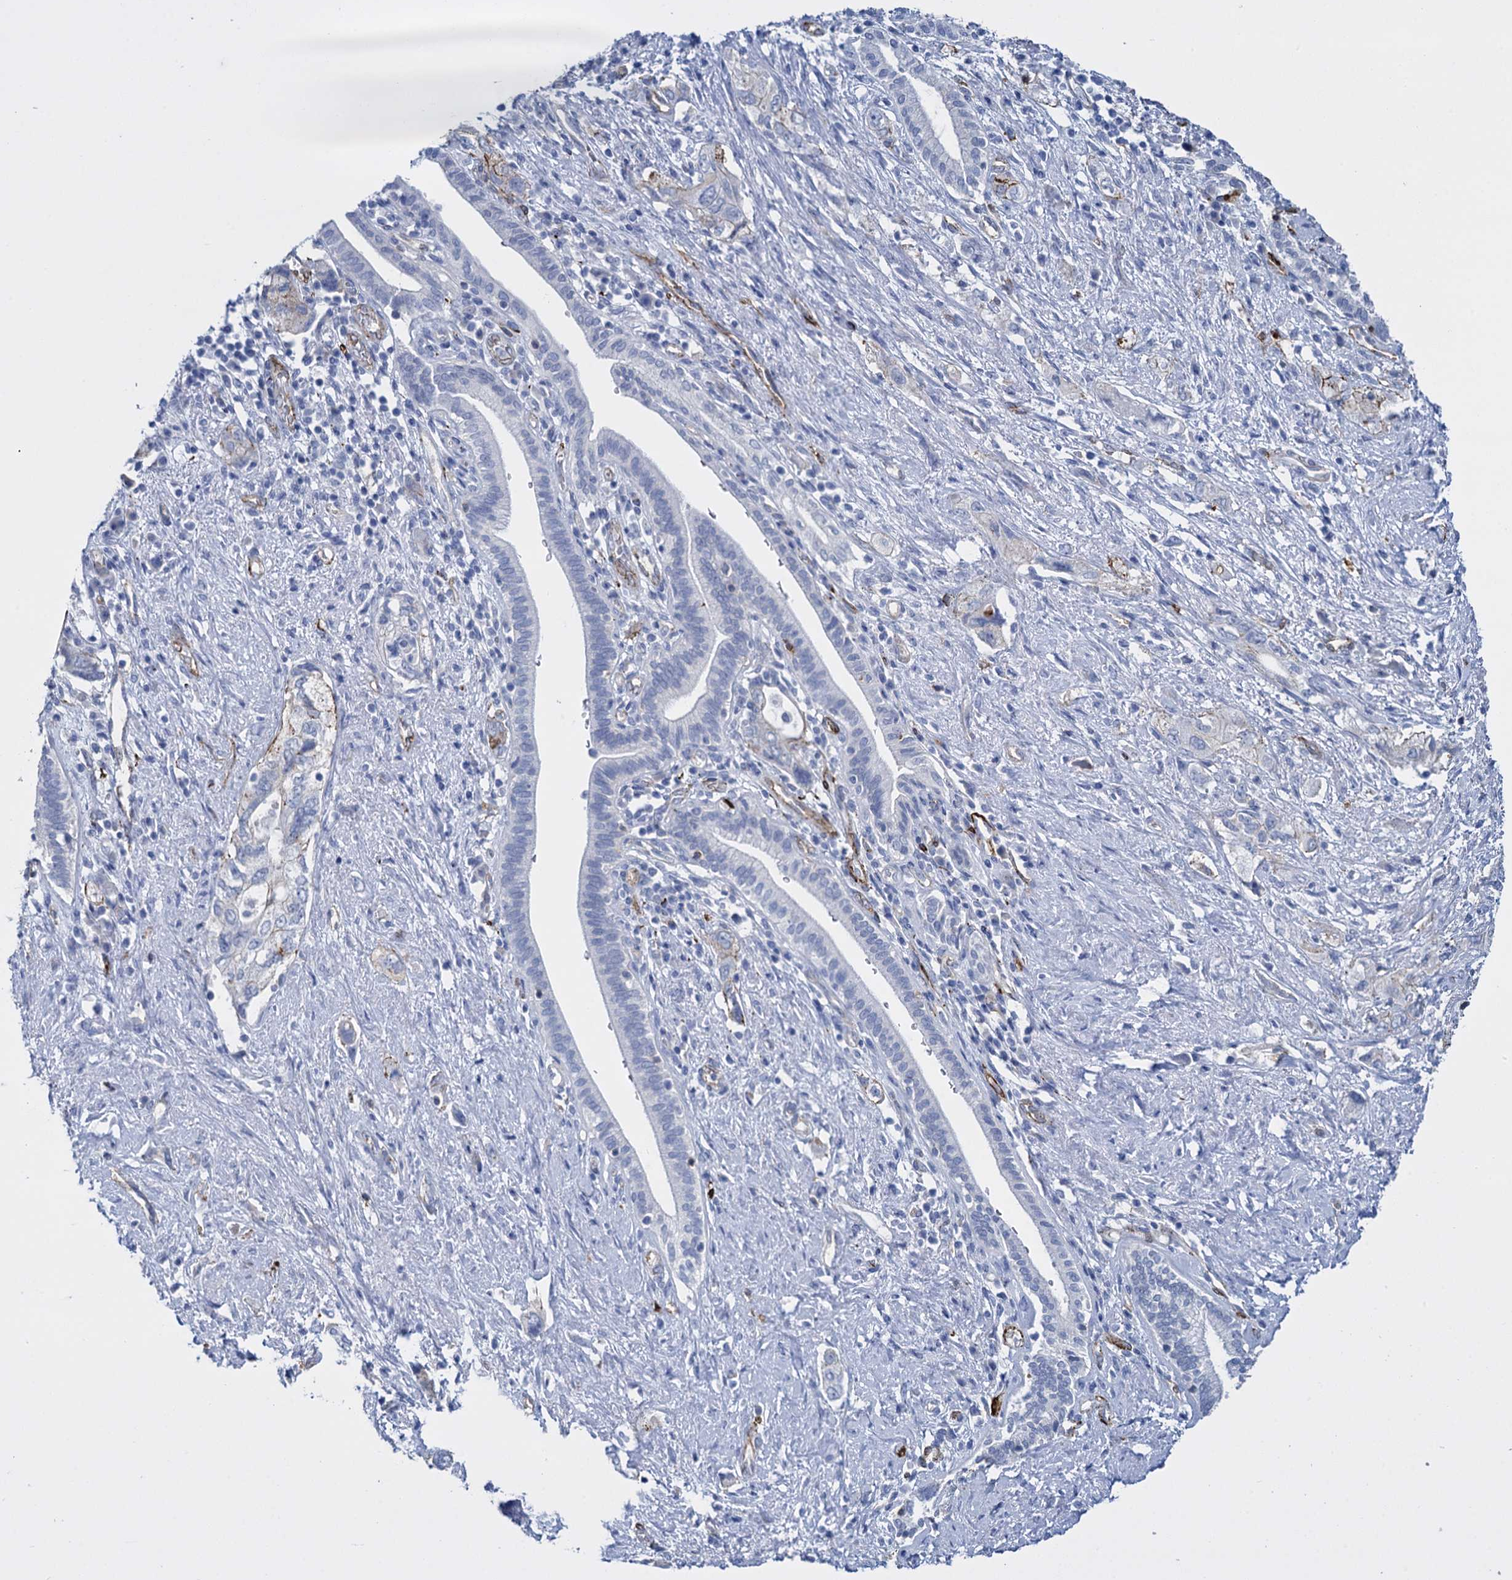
{"staining": {"intensity": "negative", "quantity": "none", "location": "none"}, "tissue": "pancreatic cancer", "cell_type": "Tumor cells", "image_type": "cancer", "snomed": [{"axis": "morphology", "description": "Adenocarcinoma, NOS"}, {"axis": "topography", "description": "Pancreas"}], "caption": "Immunohistochemical staining of pancreatic cancer (adenocarcinoma) exhibits no significant positivity in tumor cells.", "gene": "SNCG", "patient": {"sex": "female", "age": 73}}